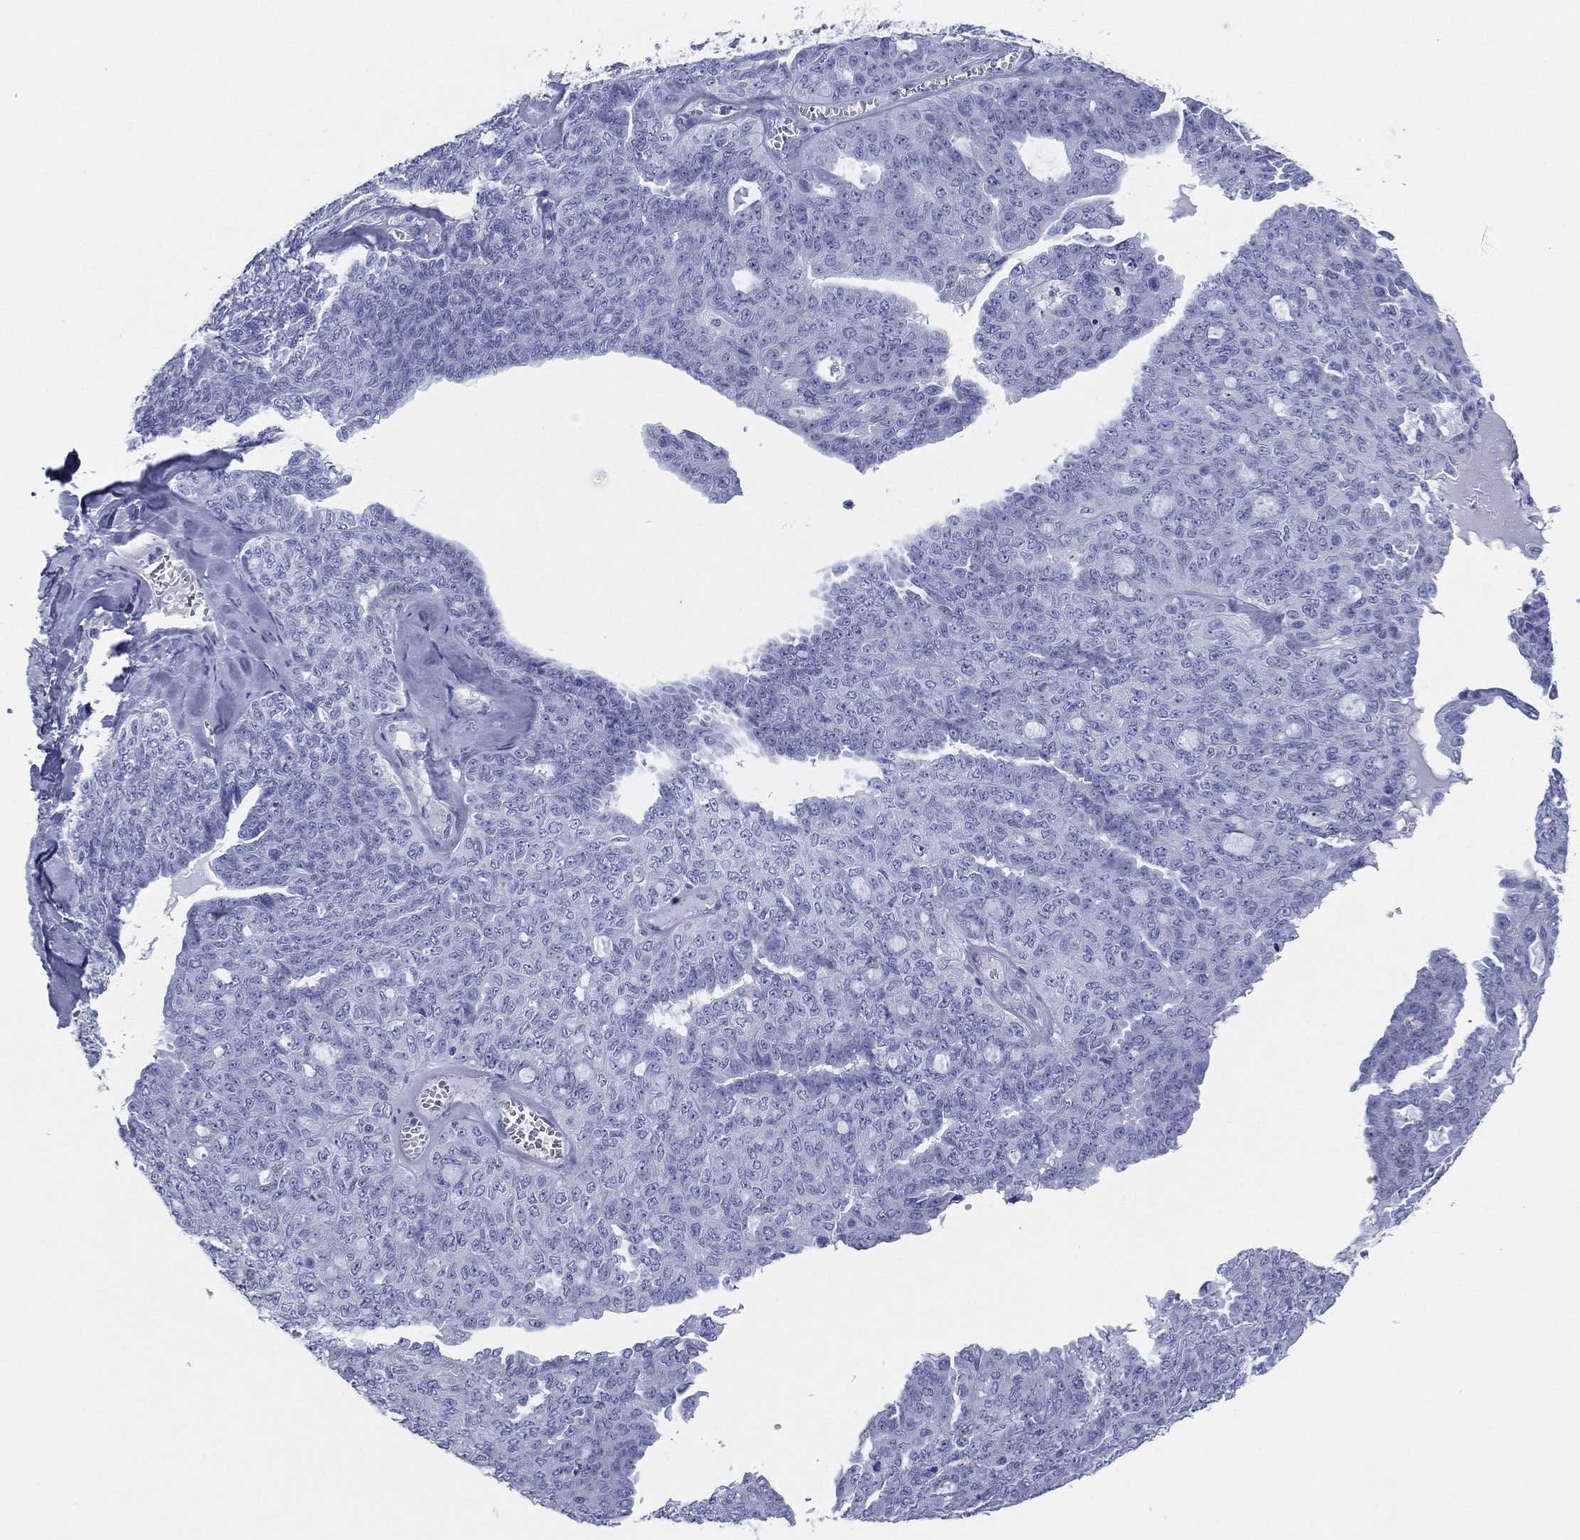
{"staining": {"intensity": "negative", "quantity": "none", "location": "none"}, "tissue": "ovarian cancer", "cell_type": "Tumor cells", "image_type": "cancer", "snomed": [{"axis": "morphology", "description": "Cystadenocarcinoma, serous, NOS"}, {"axis": "topography", "description": "Ovary"}], "caption": "High magnification brightfield microscopy of serous cystadenocarcinoma (ovarian) stained with DAB (3,3'-diaminobenzidine) (brown) and counterstained with hematoxylin (blue): tumor cells show no significant positivity.", "gene": "CD79A", "patient": {"sex": "female", "age": 71}}